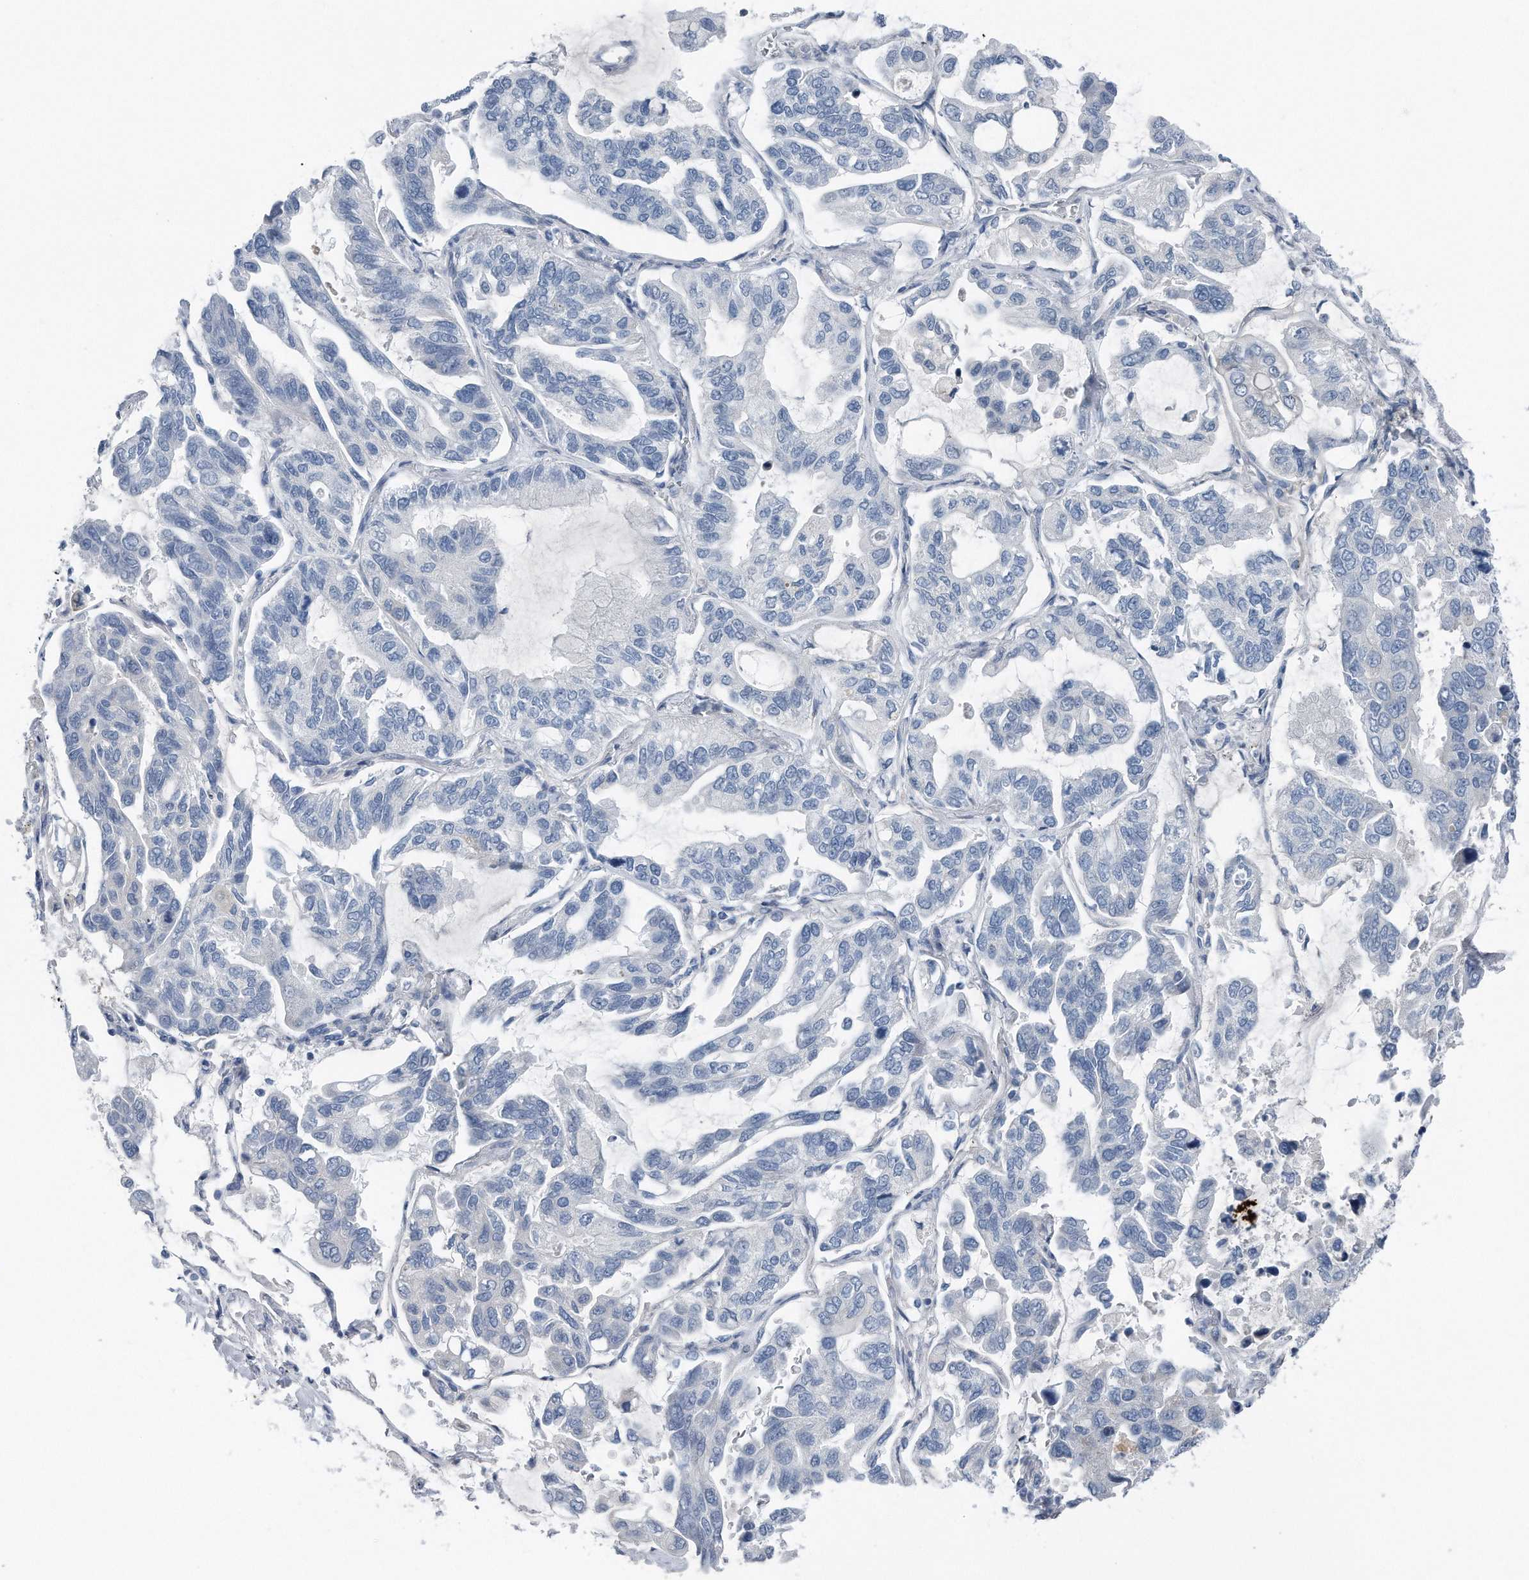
{"staining": {"intensity": "negative", "quantity": "none", "location": "none"}, "tissue": "lung cancer", "cell_type": "Tumor cells", "image_type": "cancer", "snomed": [{"axis": "morphology", "description": "Adenocarcinoma, NOS"}, {"axis": "topography", "description": "Lung"}], "caption": "Immunohistochemistry of human lung cancer displays no staining in tumor cells. (Stains: DAB IHC with hematoxylin counter stain, Microscopy: brightfield microscopy at high magnification).", "gene": "YRDC", "patient": {"sex": "male", "age": 64}}